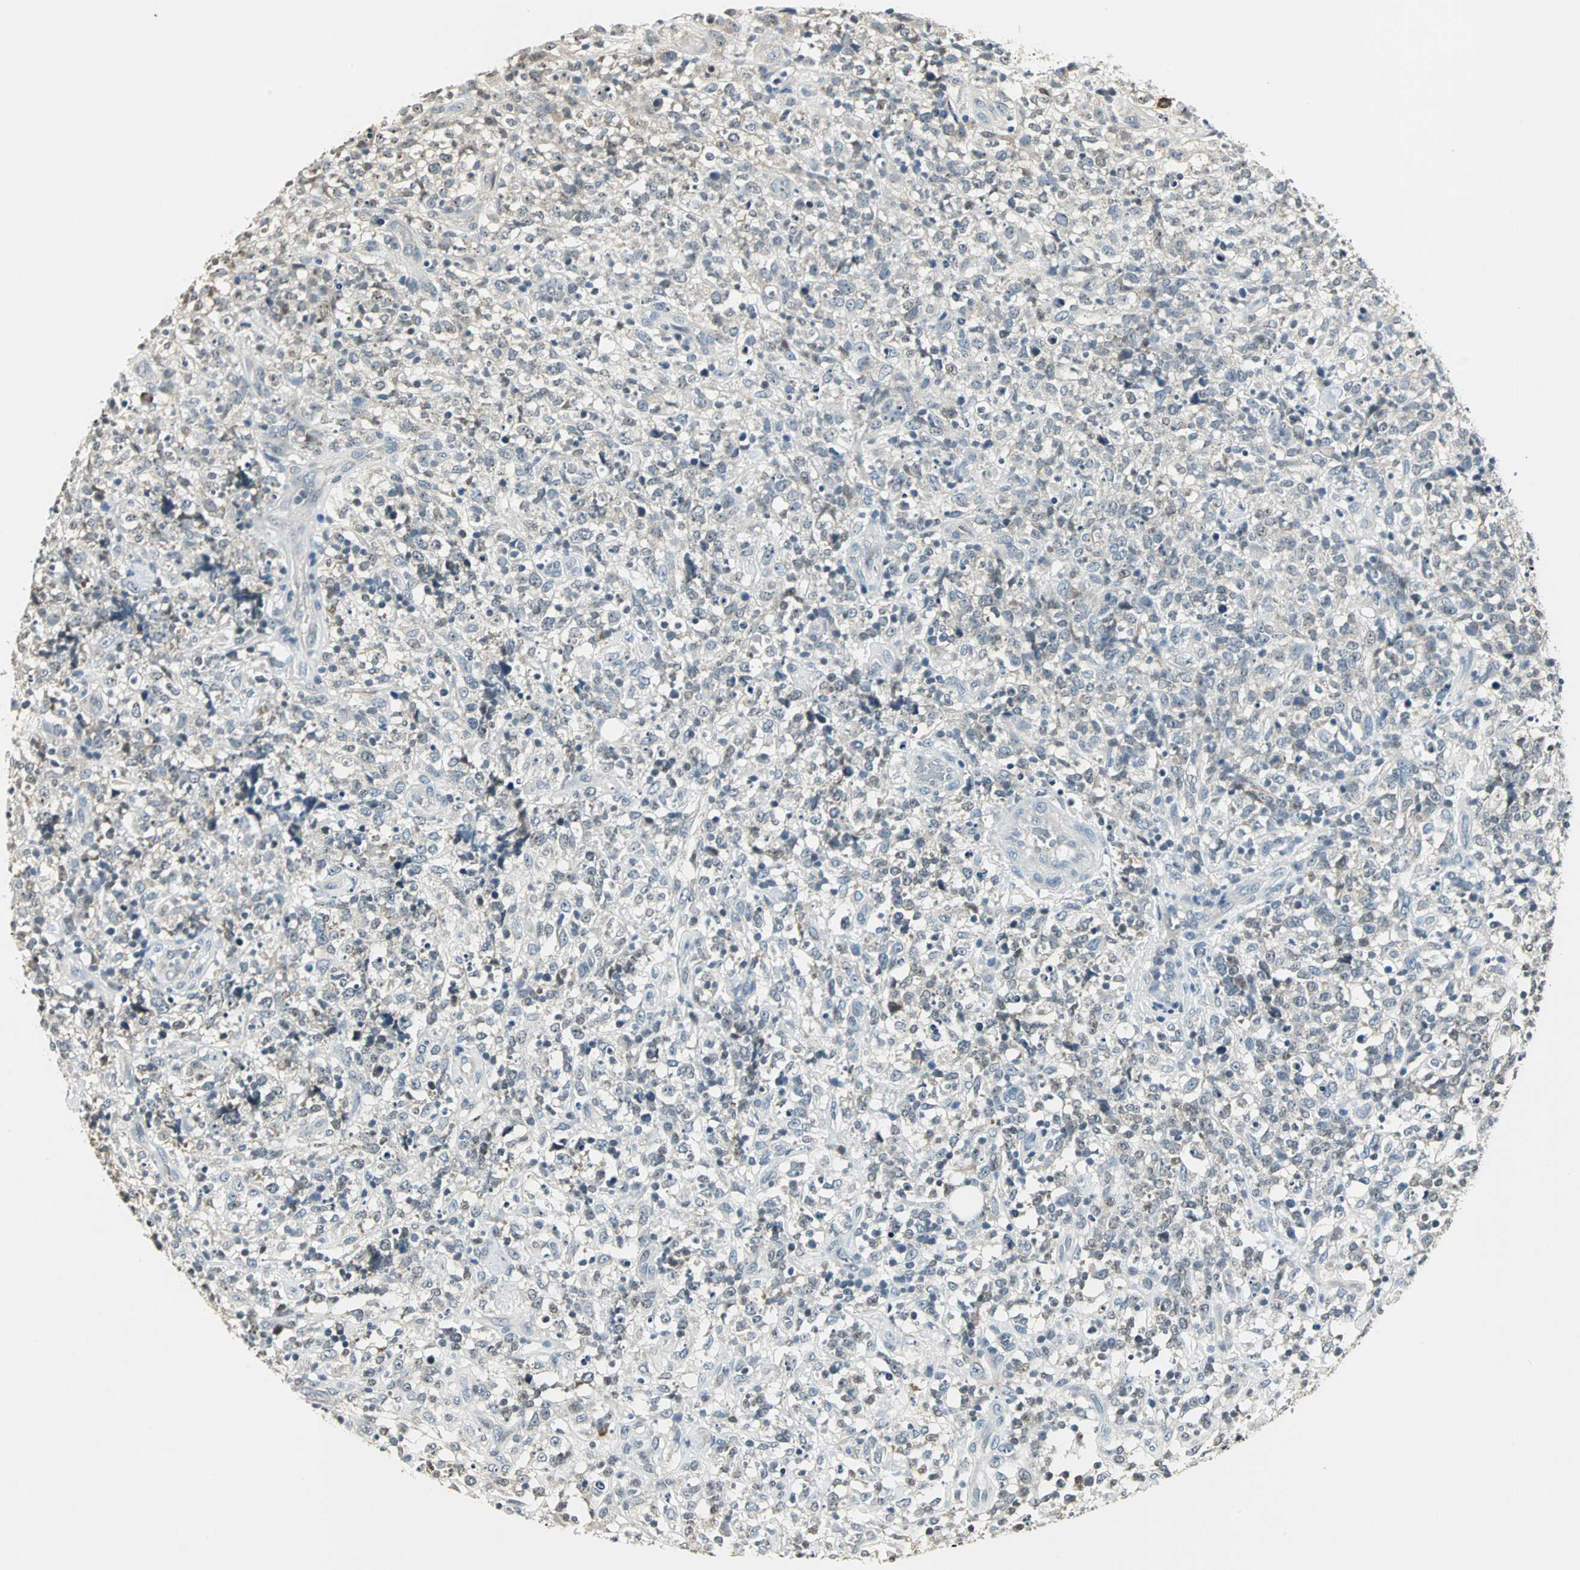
{"staining": {"intensity": "negative", "quantity": "none", "location": "none"}, "tissue": "lymphoma", "cell_type": "Tumor cells", "image_type": "cancer", "snomed": [{"axis": "morphology", "description": "Malignant lymphoma, non-Hodgkin's type, High grade"}, {"axis": "topography", "description": "Lymph node"}], "caption": "The histopathology image demonstrates no staining of tumor cells in lymphoma.", "gene": "CCT5", "patient": {"sex": "female", "age": 73}}